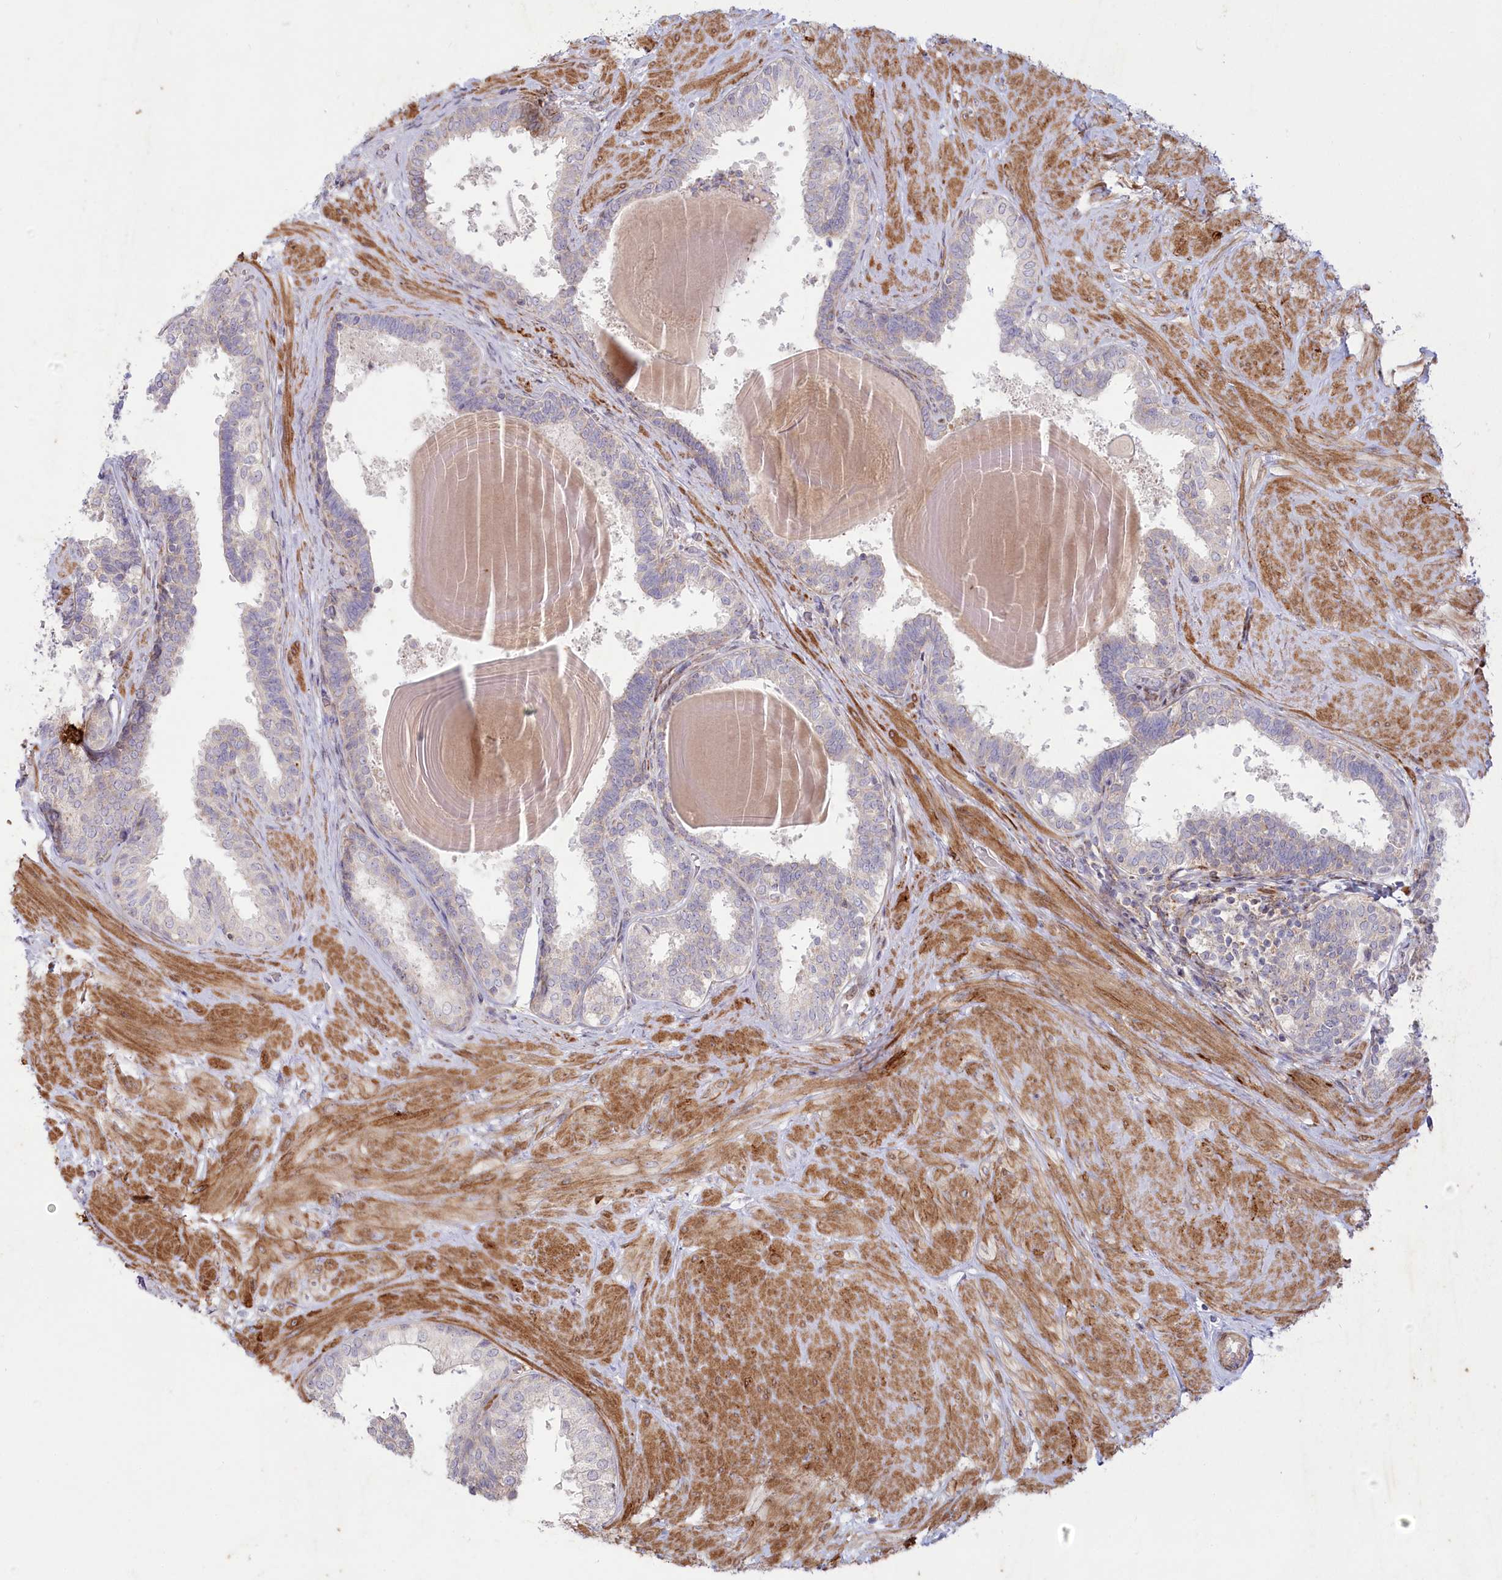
{"staining": {"intensity": "moderate", "quantity": "<25%", "location": "cytoplasmic/membranous"}, "tissue": "prostate", "cell_type": "Glandular cells", "image_type": "normal", "snomed": [{"axis": "morphology", "description": "Normal tissue, NOS"}, {"axis": "topography", "description": "Prostate"}], "caption": "This is a histology image of immunohistochemistry (IHC) staining of benign prostate, which shows moderate positivity in the cytoplasmic/membranous of glandular cells.", "gene": "MTG1", "patient": {"sex": "male", "age": 48}}